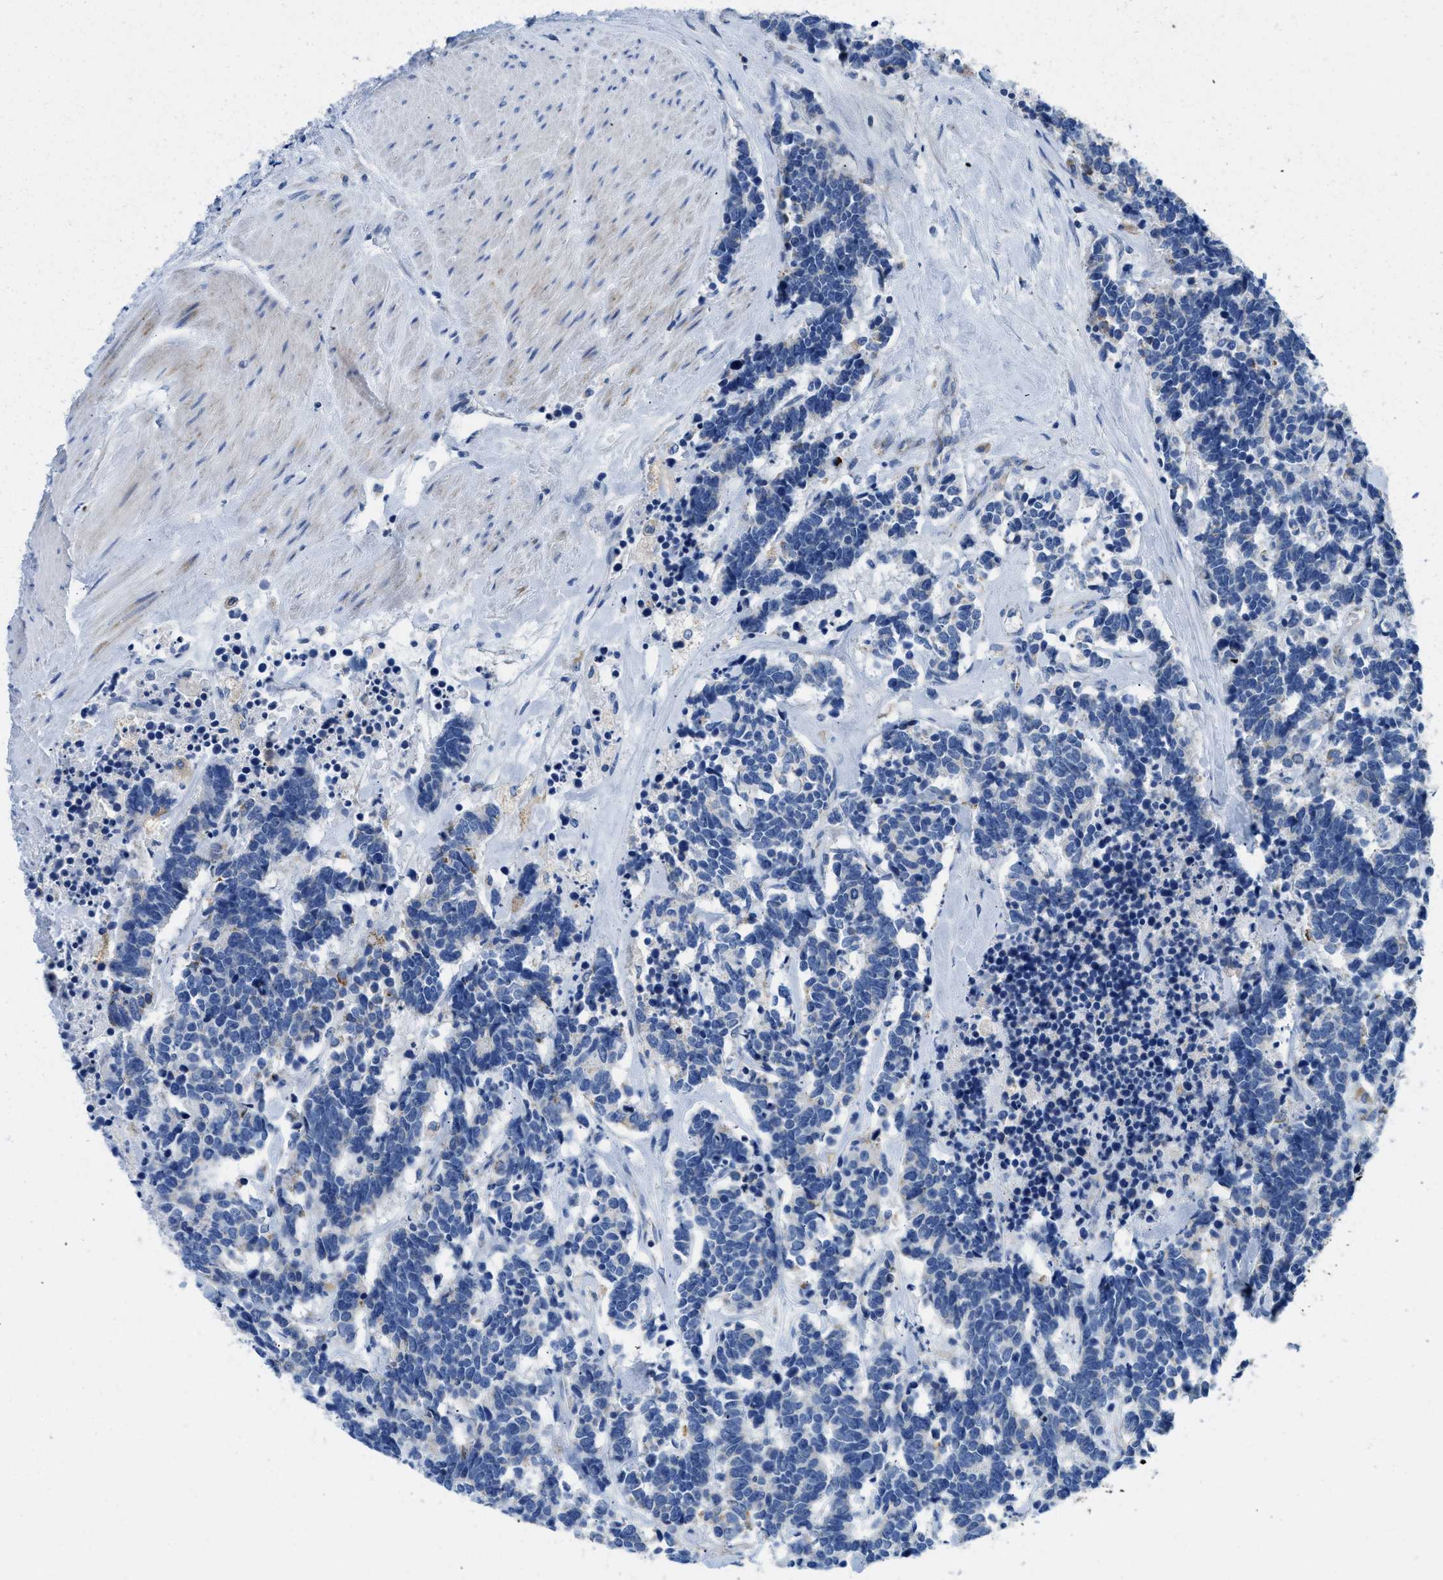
{"staining": {"intensity": "negative", "quantity": "none", "location": "none"}, "tissue": "carcinoid", "cell_type": "Tumor cells", "image_type": "cancer", "snomed": [{"axis": "morphology", "description": "Carcinoma, NOS"}, {"axis": "morphology", "description": "Carcinoid, malignant, NOS"}, {"axis": "topography", "description": "Urinary bladder"}], "caption": "A histopathology image of human carcinoma is negative for staining in tumor cells.", "gene": "SLC25A13", "patient": {"sex": "male", "age": 57}}